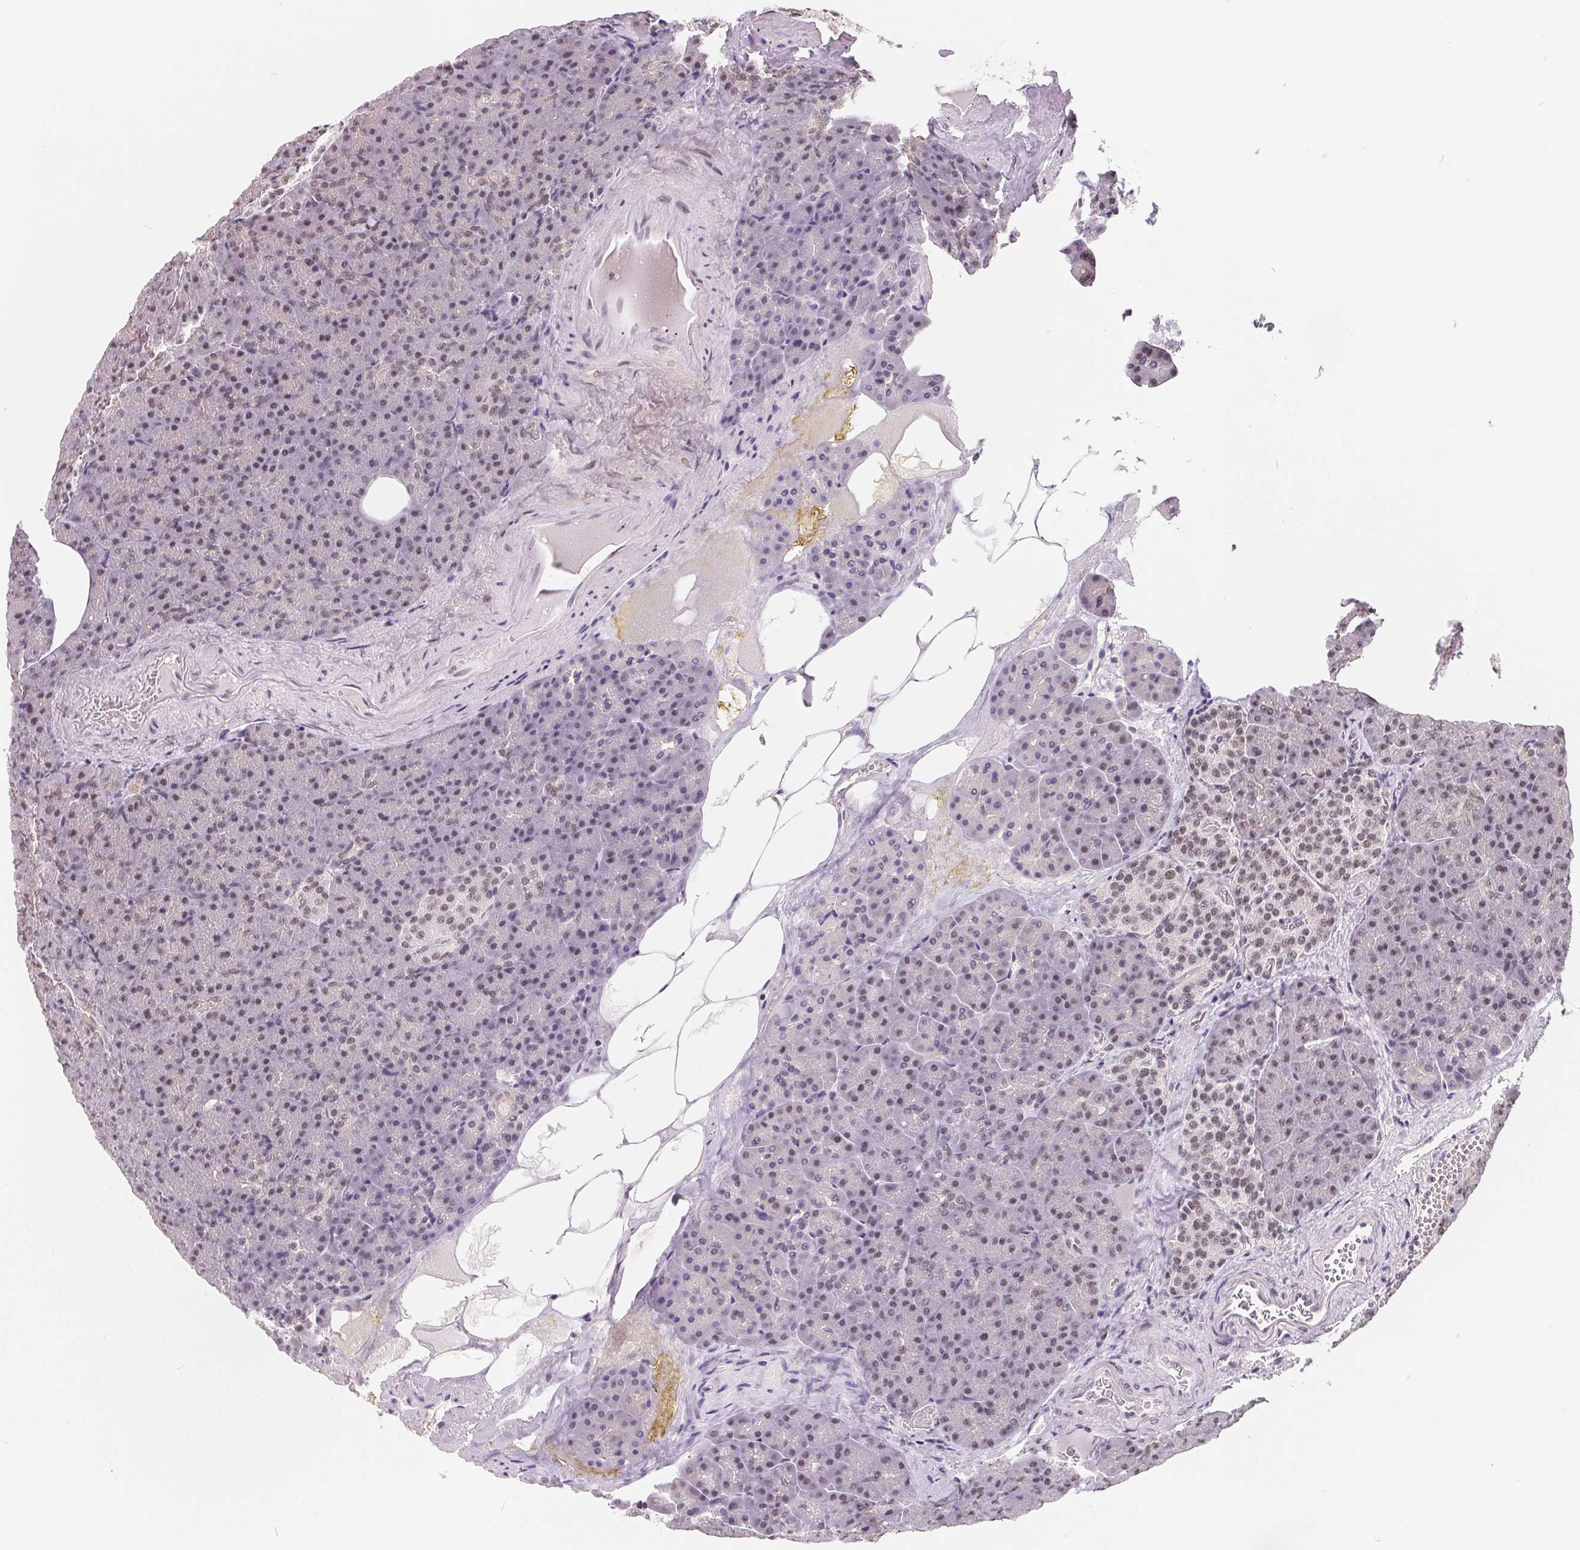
{"staining": {"intensity": "moderate", "quantity": "25%-75%", "location": "nuclear"}, "tissue": "pancreas", "cell_type": "Exocrine glandular cells", "image_type": "normal", "snomed": [{"axis": "morphology", "description": "Normal tissue, NOS"}, {"axis": "topography", "description": "Pancreas"}], "caption": "An image of human pancreas stained for a protein exhibits moderate nuclear brown staining in exocrine glandular cells.", "gene": "TCERG1", "patient": {"sex": "female", "age": 74}}